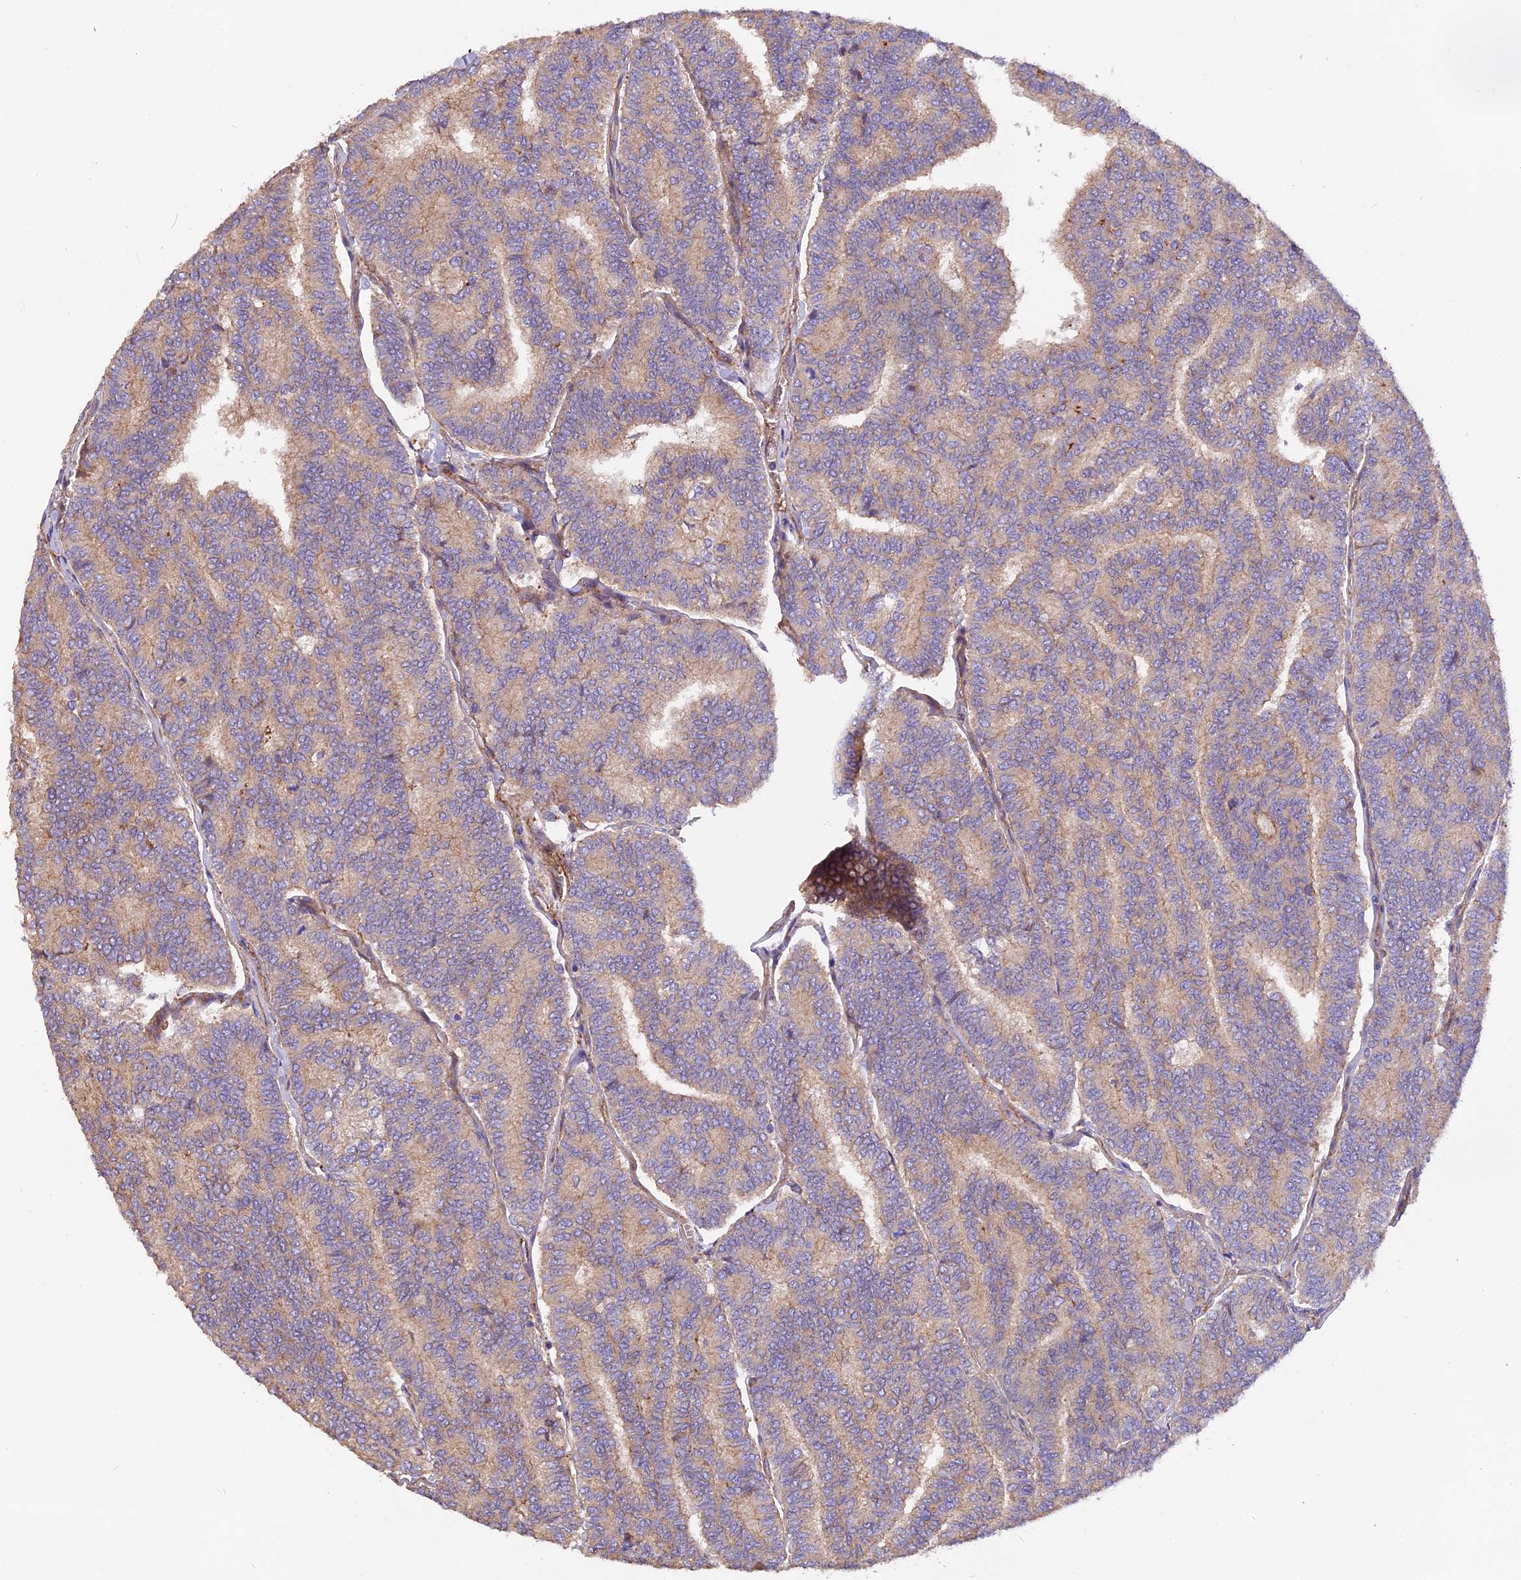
{"staining": {"intensity": "weak", "quantity": "25%-75%", "location": "cytoplasmic/membranous"}, "tissue": "thyroid cancer", "cell_type": "Tumor cells", "image_type": "cancer", "snomed": [{"axis": "morphology", "description": "Papillary adenocarcinoma, NOS"}, {"axis": "topography", "description": "Thyroid gland"}], "caption": "Human thyroid cancer stained with a protein marker reveals weak staining in tumor cells.", "gene": "ERMARD", "patient": {"sex": "female", "age": 35}}